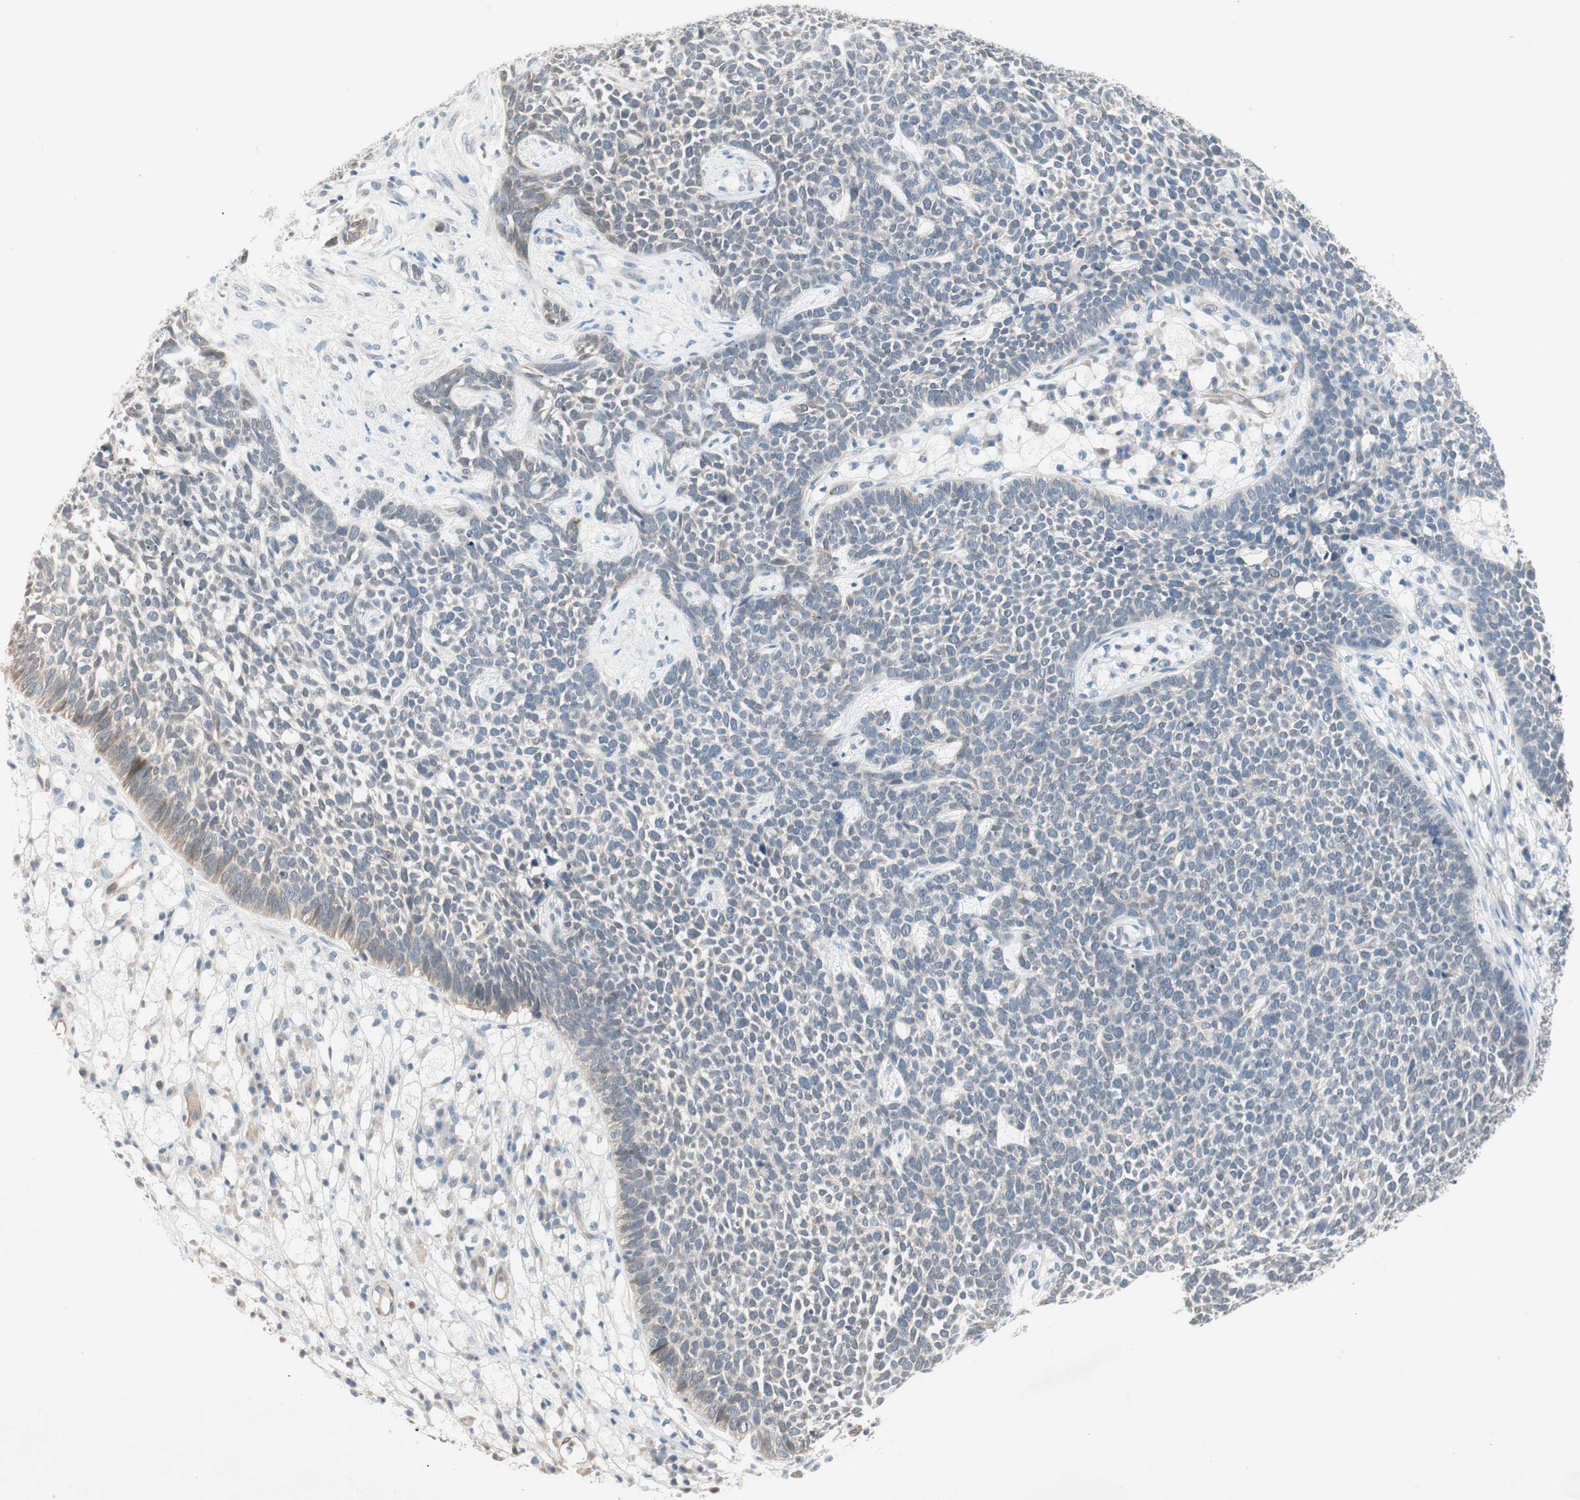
{"staining": {"intensity": "negative", "quantity": "none", "location": "none"}, "tissue": "skin cancer", "cell_type": "Tumor cells", "image_type": "cancer", "snomed": [{"axis": "morphology", "description": "Basal cell carcinoma"}, {"axis": "topography", "description": "Skin"}], "caption": "This is an immunohistochemistry (IHC) micrograph of human basal cell carcinoma (skin). There is no positivity in tumor cells.", "gene": "ITGB4", "patient": {"sex": "female", "age": 84}}